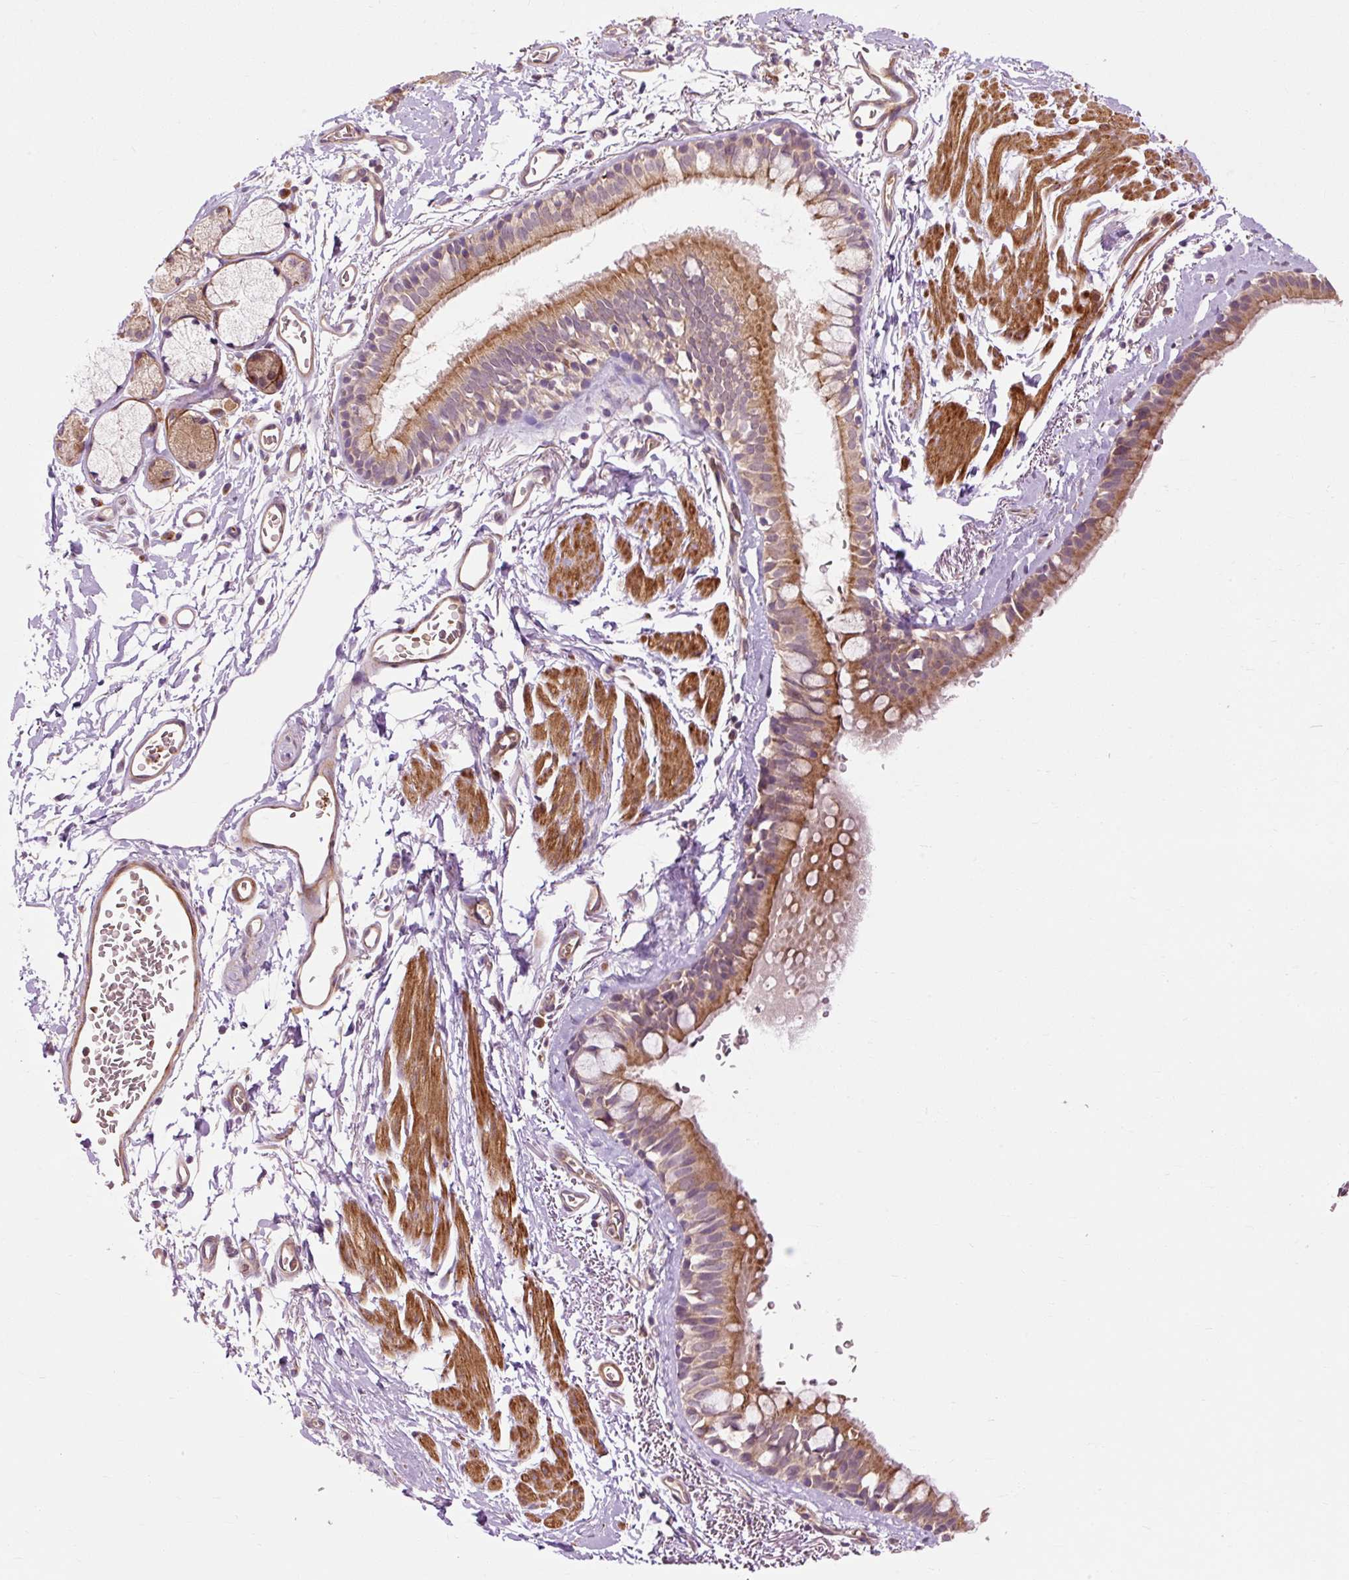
{"staining": {"intensity": "moderate", "quantity": "25%-75%", "location": "cytoplasmic/membranous"}, "tissue": "bronchus", "cell_type": "Respiratory epithelial cells", "image_type": "normal", "snomed": [{"axis": "morphology", "description": "Normal tissue, NOS"}, {"axis": "topography", "description": "Bronchus"}], "caption": "Bronchus was stained to show a protein in brown. There is medium levels of moderate cytoplasmic/membranous staining in approximately 25%-75% of respiratory epithelial cells. The protein of interest is shown in brown color, while the nuclei are stained blue.", "gene": "RIPOR3", "patient": {"sex": "male", "age": 67}}